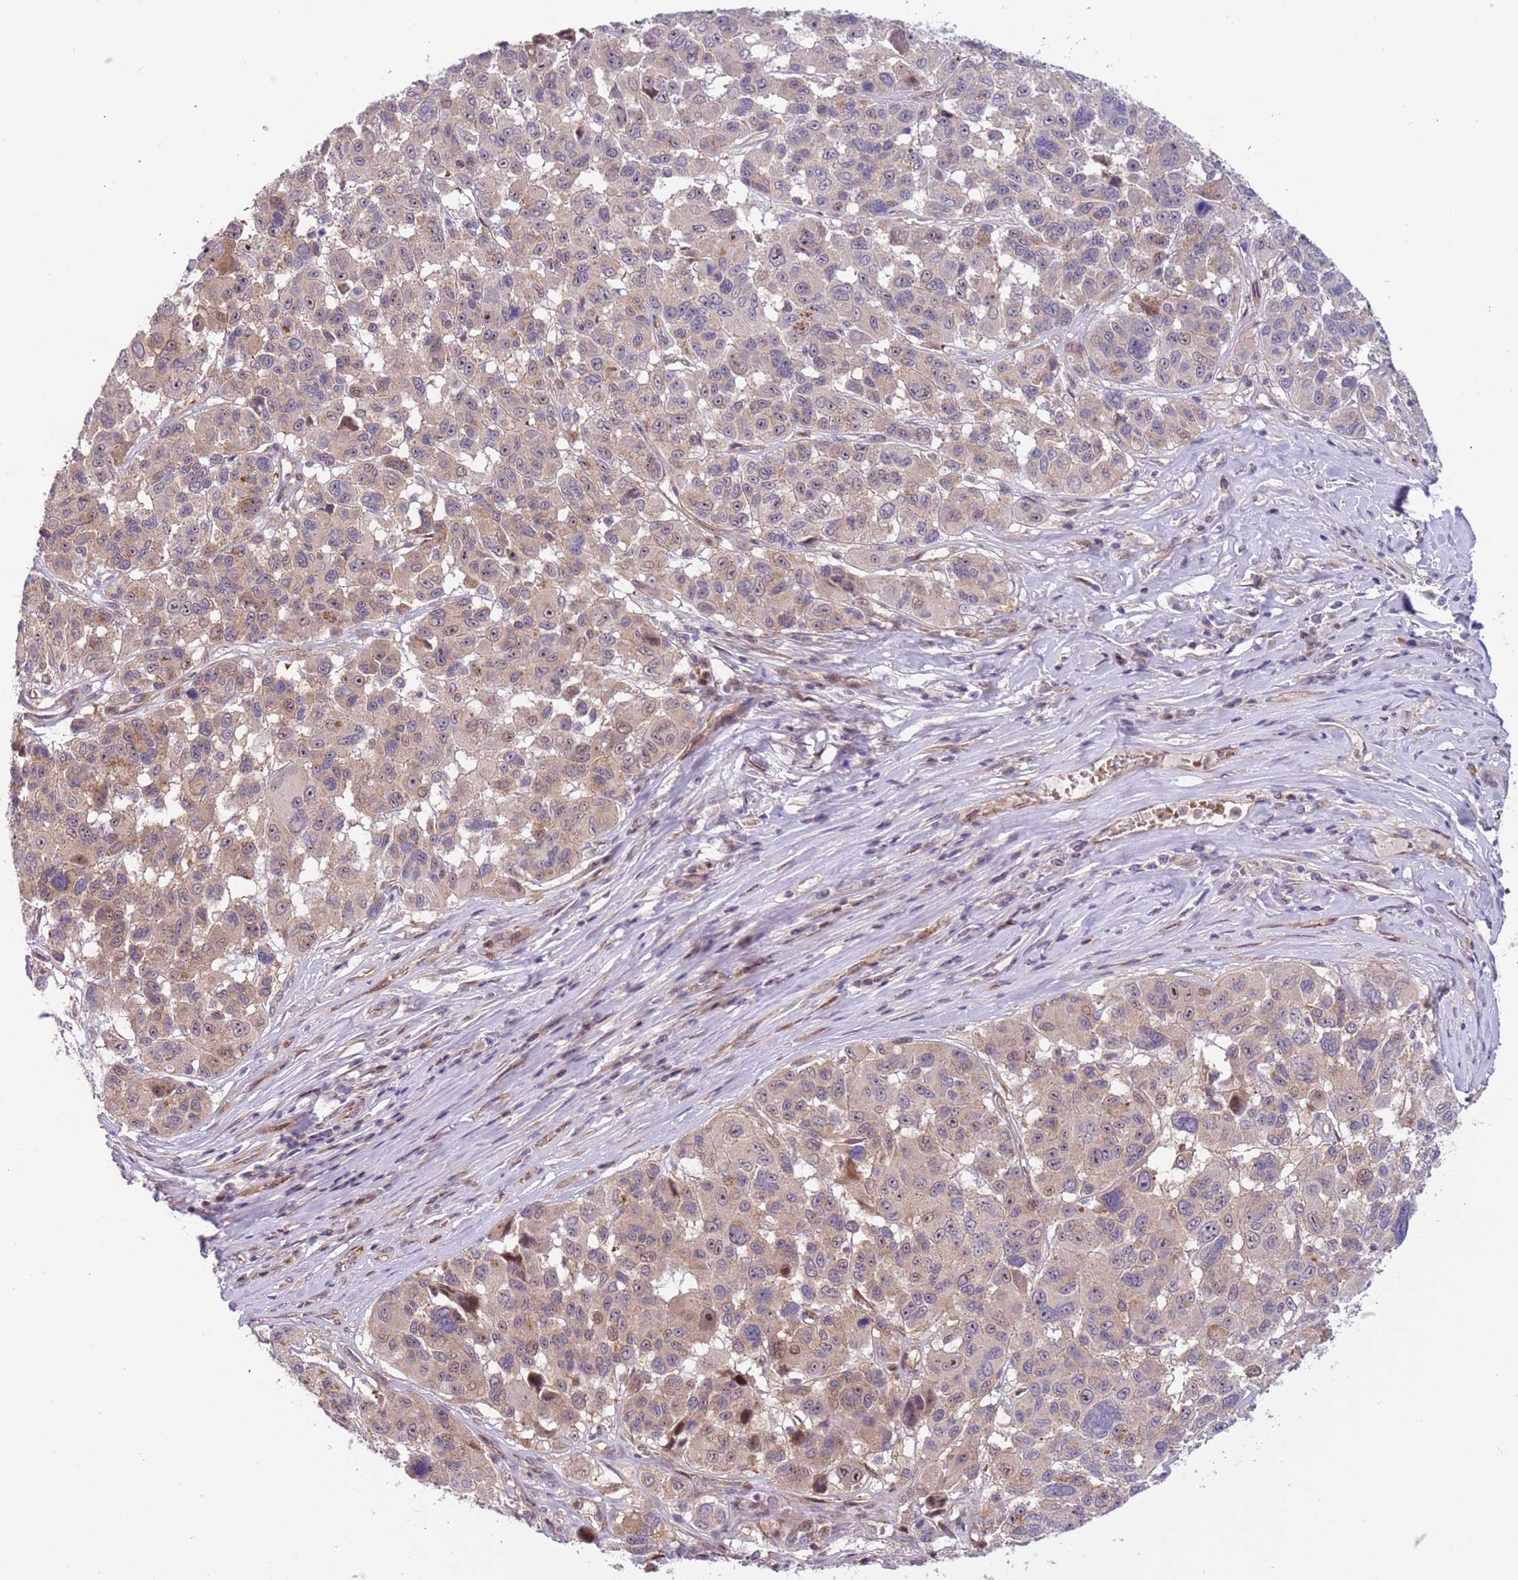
{"staining": {"intensity": "moderate", "quantity": ">75%", "location": "cytoplasmic/membranous,nuclear"}, "tissue": "melanoma", "cell_type": "Tumor cells", "image_type": "cancer", "snomed": [{"axis": "morphology", "description": "Malignant melanoma, NOS"}, {"axis": "topography", "description": "Skin"}], "caption": "Immunohistochemistry (IHC) (DAB) staining of human malignant melanoma reveals moderate cytoplasmic/membranous and nuclear protein staining in approximately >75% of tumor cells.", "gene": "ITGB6", "patient": {"sex": "female", "age": 66}}